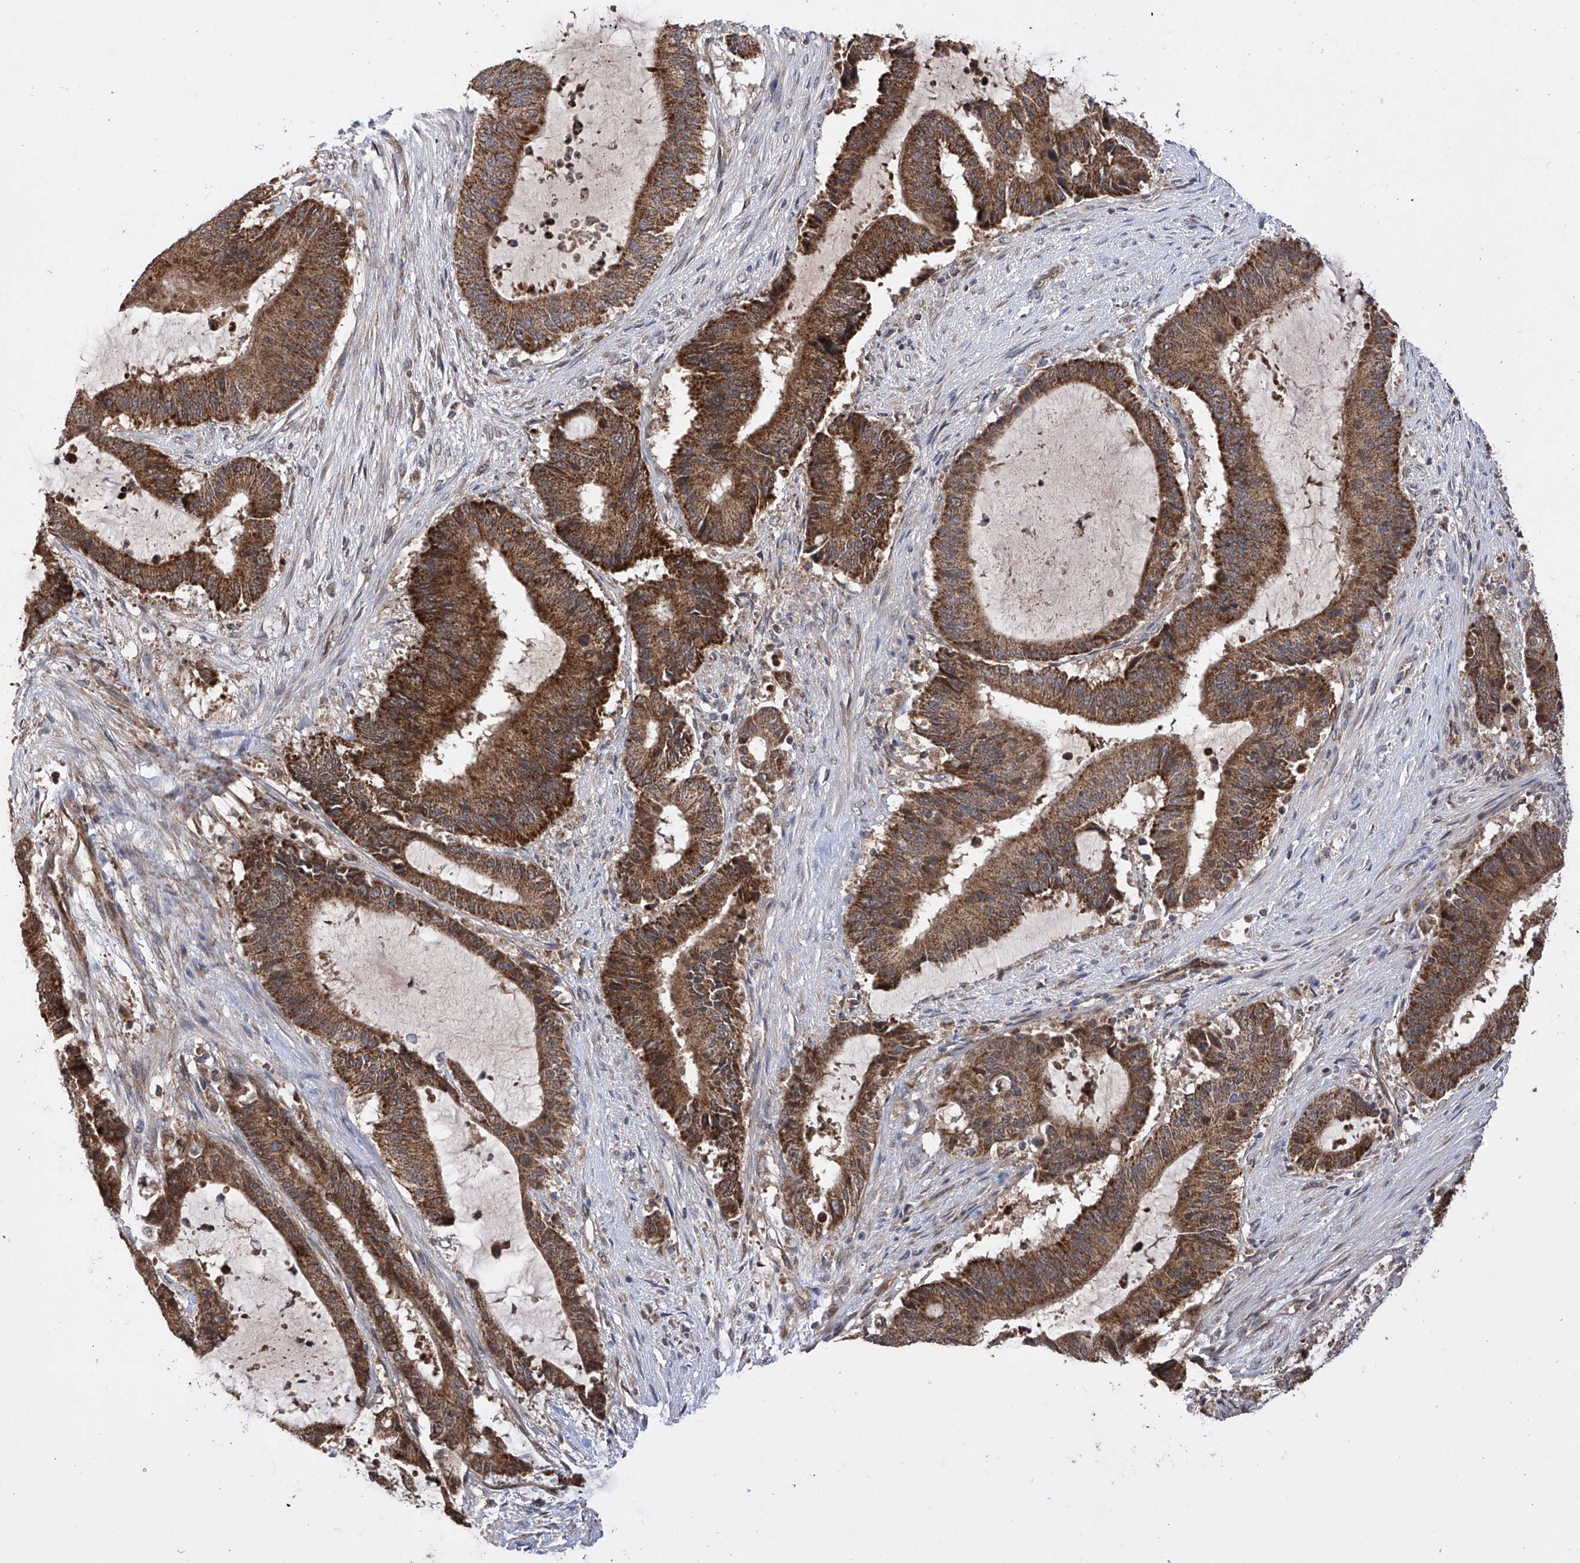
{"staining": {"intensity": "strong", "quantity": ">75%", "location": "cytoplasmic/membranous"}, "tissue": "liver cancer", "cell_type": "Tumor cells", "image_type": "cancer", "snomed": [{"axis": "morphology", "description": "Normal tissue, NOS"}, {"axis": "morphology", "description": "Cholangiocarcinoma"}, {"axis": "topography", "description": "Liver"}, {"axis": "topography", "description": "Peripheral nerve tissue"}], "caption": "Liver cancer (cholangiocarcinoma) was stained to show a protein in brown. There is high levels of strong cytoplasmic/membranous expression in about >75% of tumor cells.", "gene": "SDHAF4", "patient": {"sex": "female", "age": 73}}